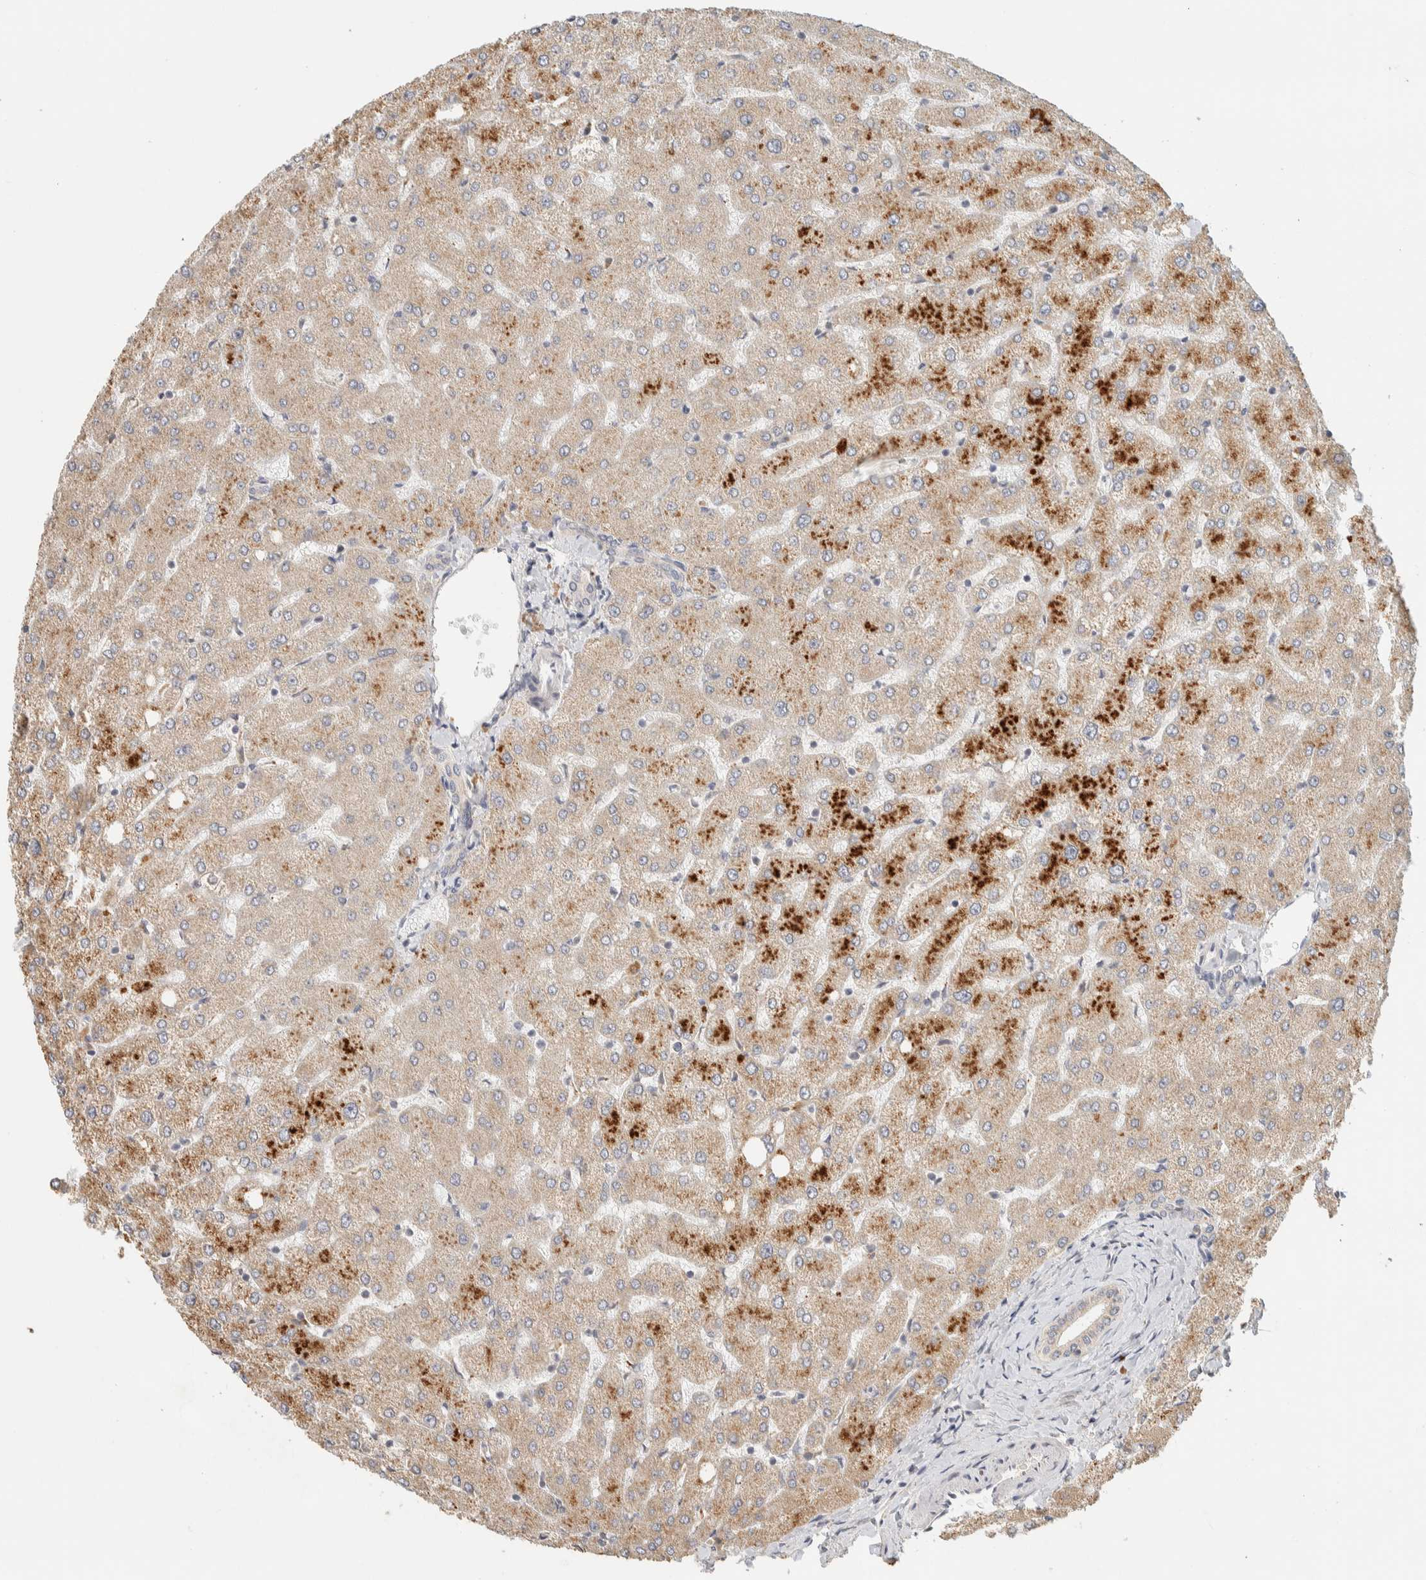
{"staining": {"intensity": "weak", "quantity": "<25%", "location": "cytoplasmic/membranous"}, "tissue": "liver", "cell_type": "Cholangiocytes", "image_type": "normal", "snomed": [{"axis": "morphology", "description": "Normal tissue, NOS"}, {"axis": "topography", "description": "Liver"}], "caption": "Photomicrograph shows no significant protein positivity in cholangiocytes of unremarkable liver. The staining is performed using DAB (3,3'-diaminobenzidine) brown chromogen with nuclei counter-stained in using hematoxylin.", "gene": "ITPA", "patient": {"sex": "female", "age": 54}}